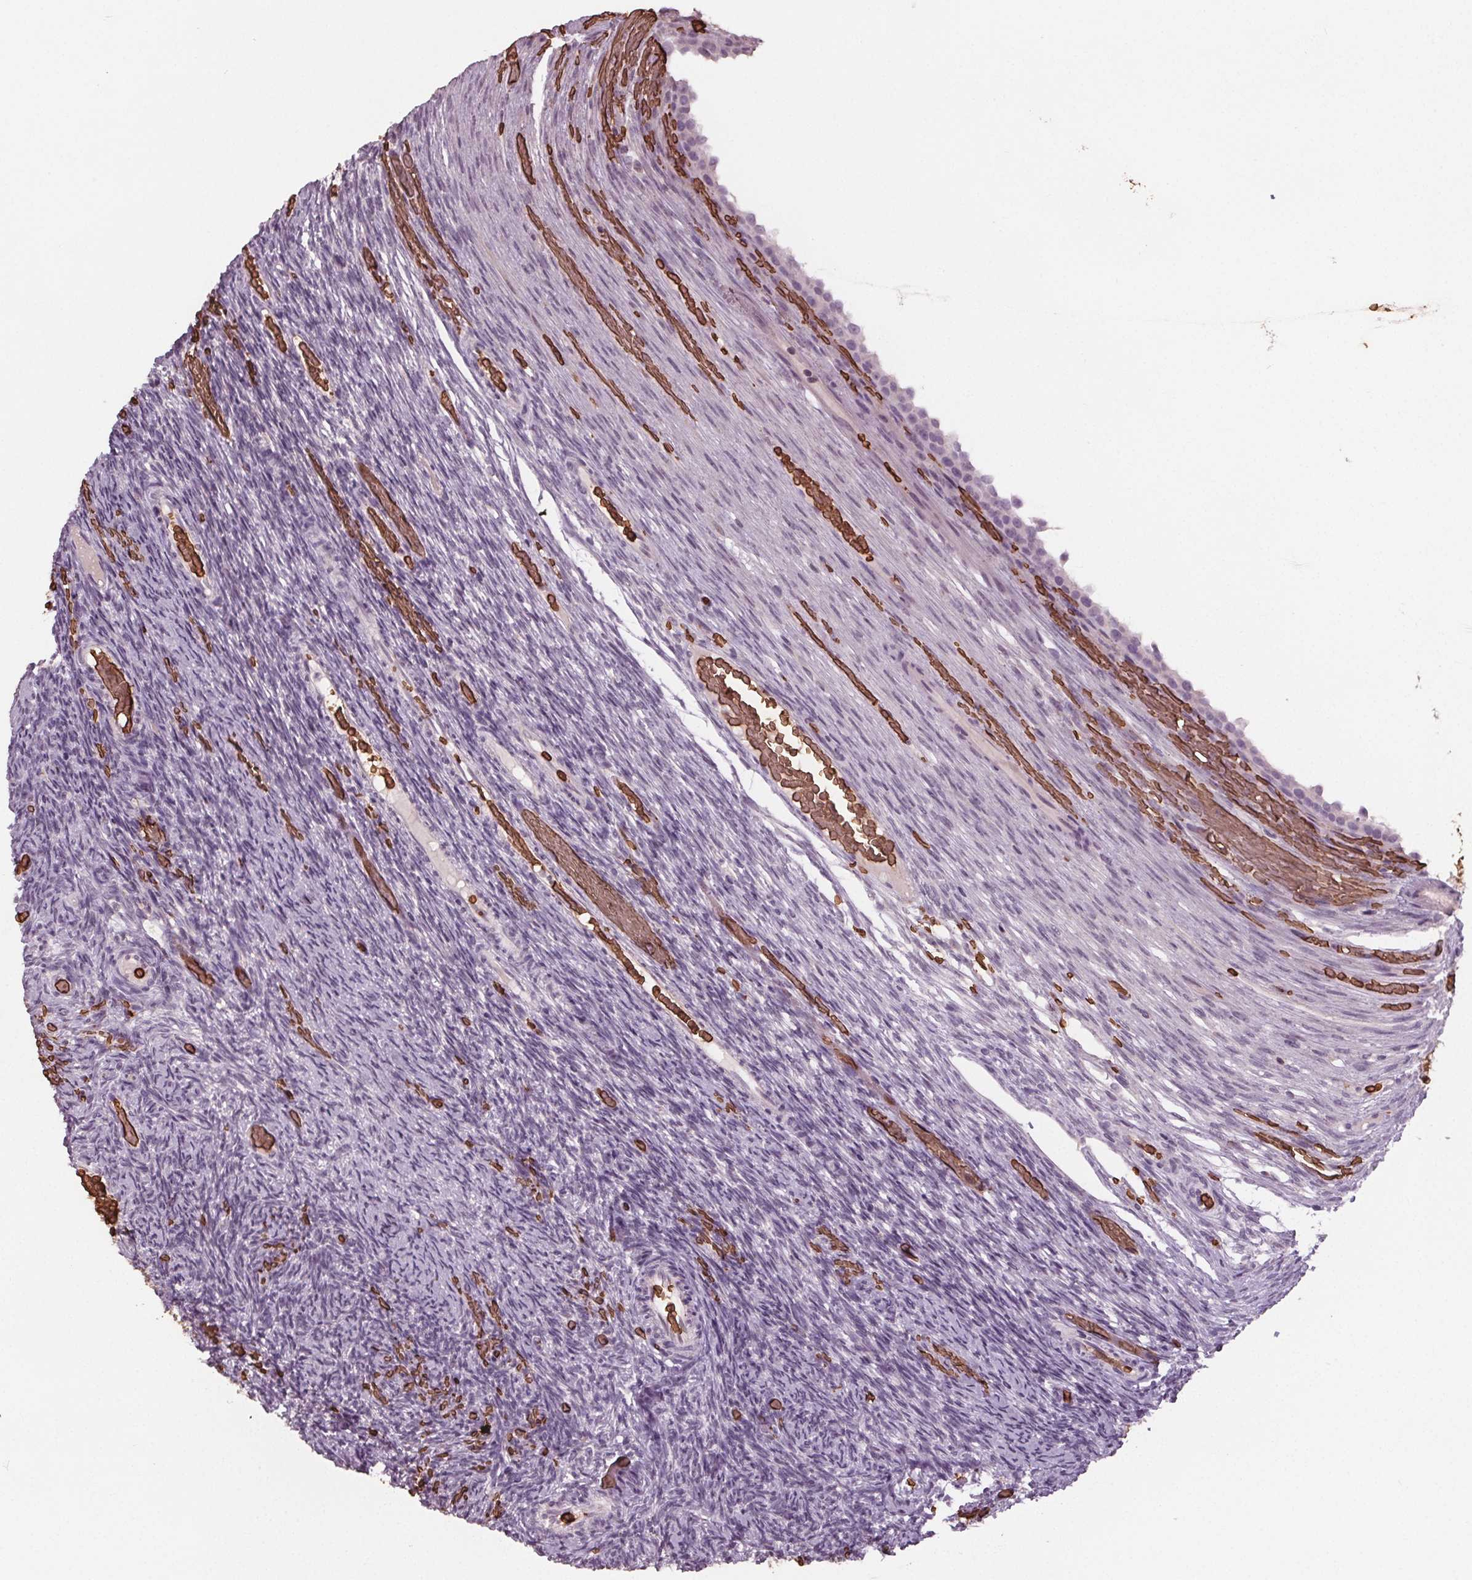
{"staining": {"intensity": "negative", "quantity": "none", "location": "none"}, "tissue": "ovary", "cell_type": "Follicle cells", "image_type": "normal", "snomed": [{"axis": "morphology", "description": "Normal tissue, NOS"}, {"axis": "topography", "description": "Ovary"}], "caption": "Immunohistochemical staining of unremarkable ovary reveals no significant staining in follicle cells.", "gene": "SLC4A1", "patient": {"sex": "female", "age": 34}}